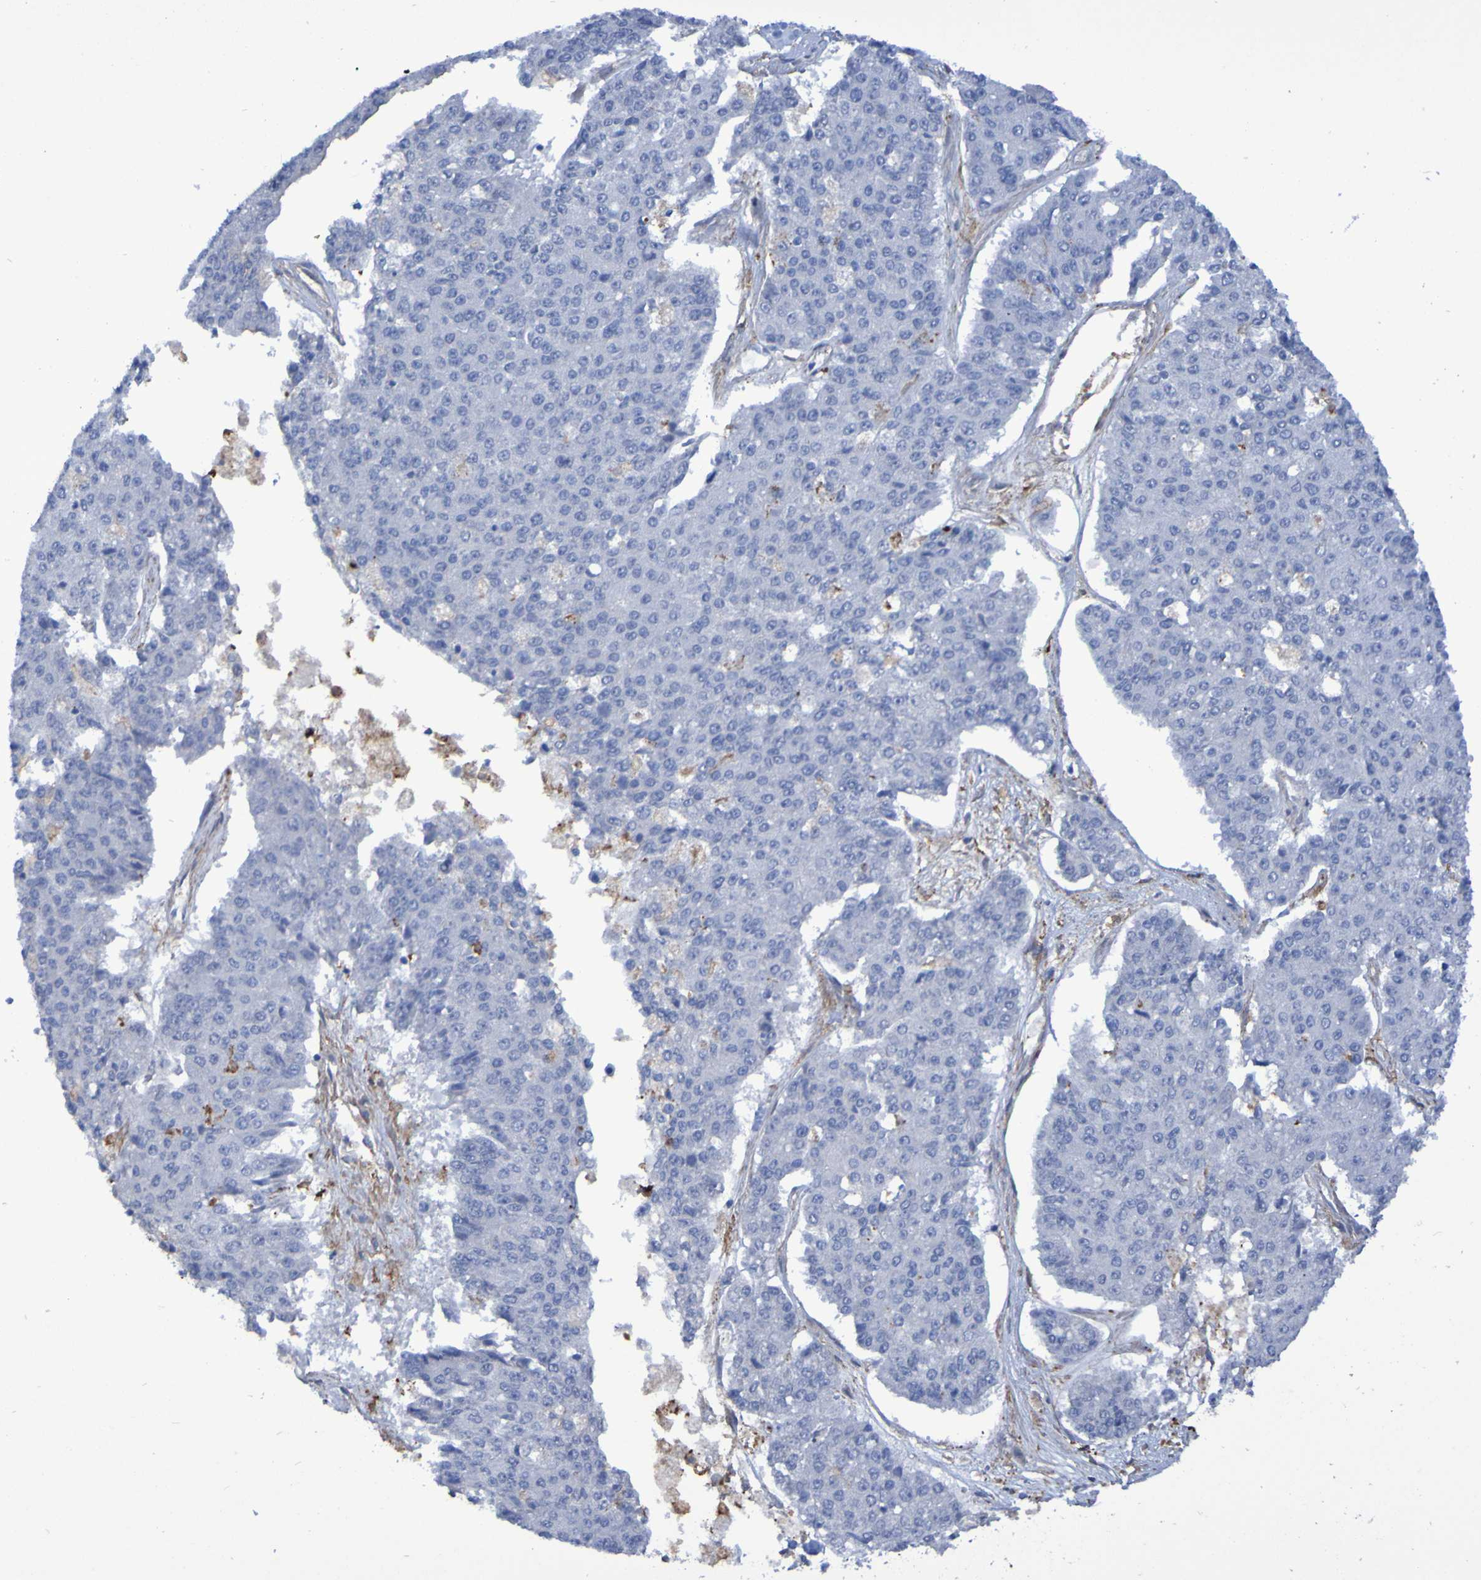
{"staining": {"intensity": "negative", "quantity": "none", "location": "none"}, "tissue": "pancreatic cancer", "cell_type": "Tumor cells", "image_type": "cancer", "snomed": [{"axis": "morphology", "description": "Adenocarcinoma, NOS"}, {"axis": "topography", "description": "Pancreas"}], "caption": "High magnification brightfield microscopy of pancreatic cancer (adenocarcinoma) stained with DAB (brown) and counterstained with hematoxylin (blue): tumor cells show no significant positivity.", "gene": "SCRG1", "patient": {"sex": "male", "age": 50}}